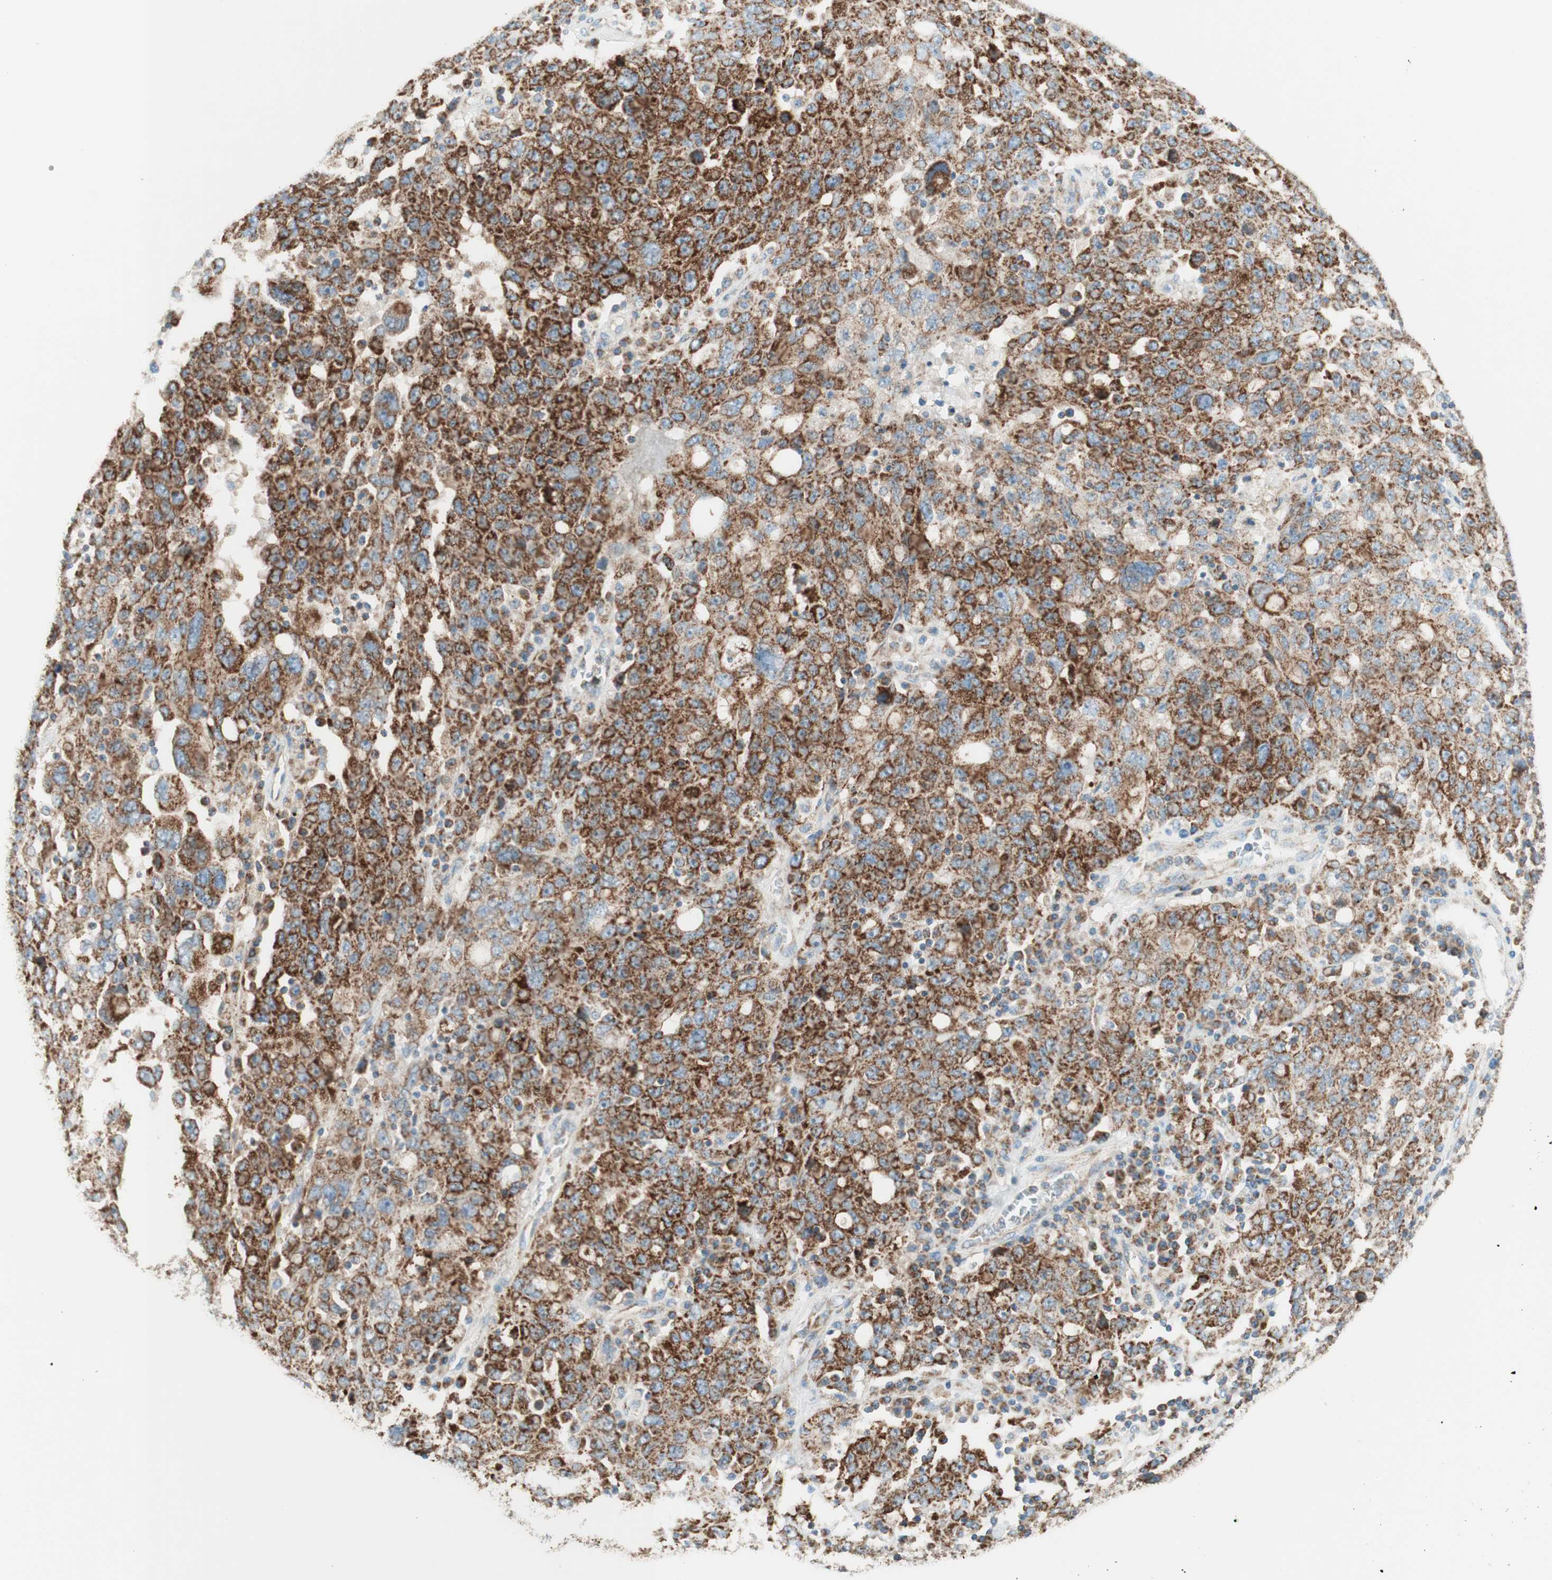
{"staining": {"intensity": "strong", "quantity": ">75%", "location": "cytoplasmic/membranous"}, "tissue": "ovarian cancer", "cell_type": "Tumor cells", "image_type": "cancer", "snomed": [{"axis": "morphology", "description": "Carcinoma, endometroid"}, {"axis": "topography", "description": "Ovary"}], "caption": "Protein expression analysis of endometroid carcinoma (ovarian) exhibits strong cytoplasmic/membranous expression in about >75% of tumor cells.", "gene": "TOMM20", "patient": {"sex": "female", "age": 62}}